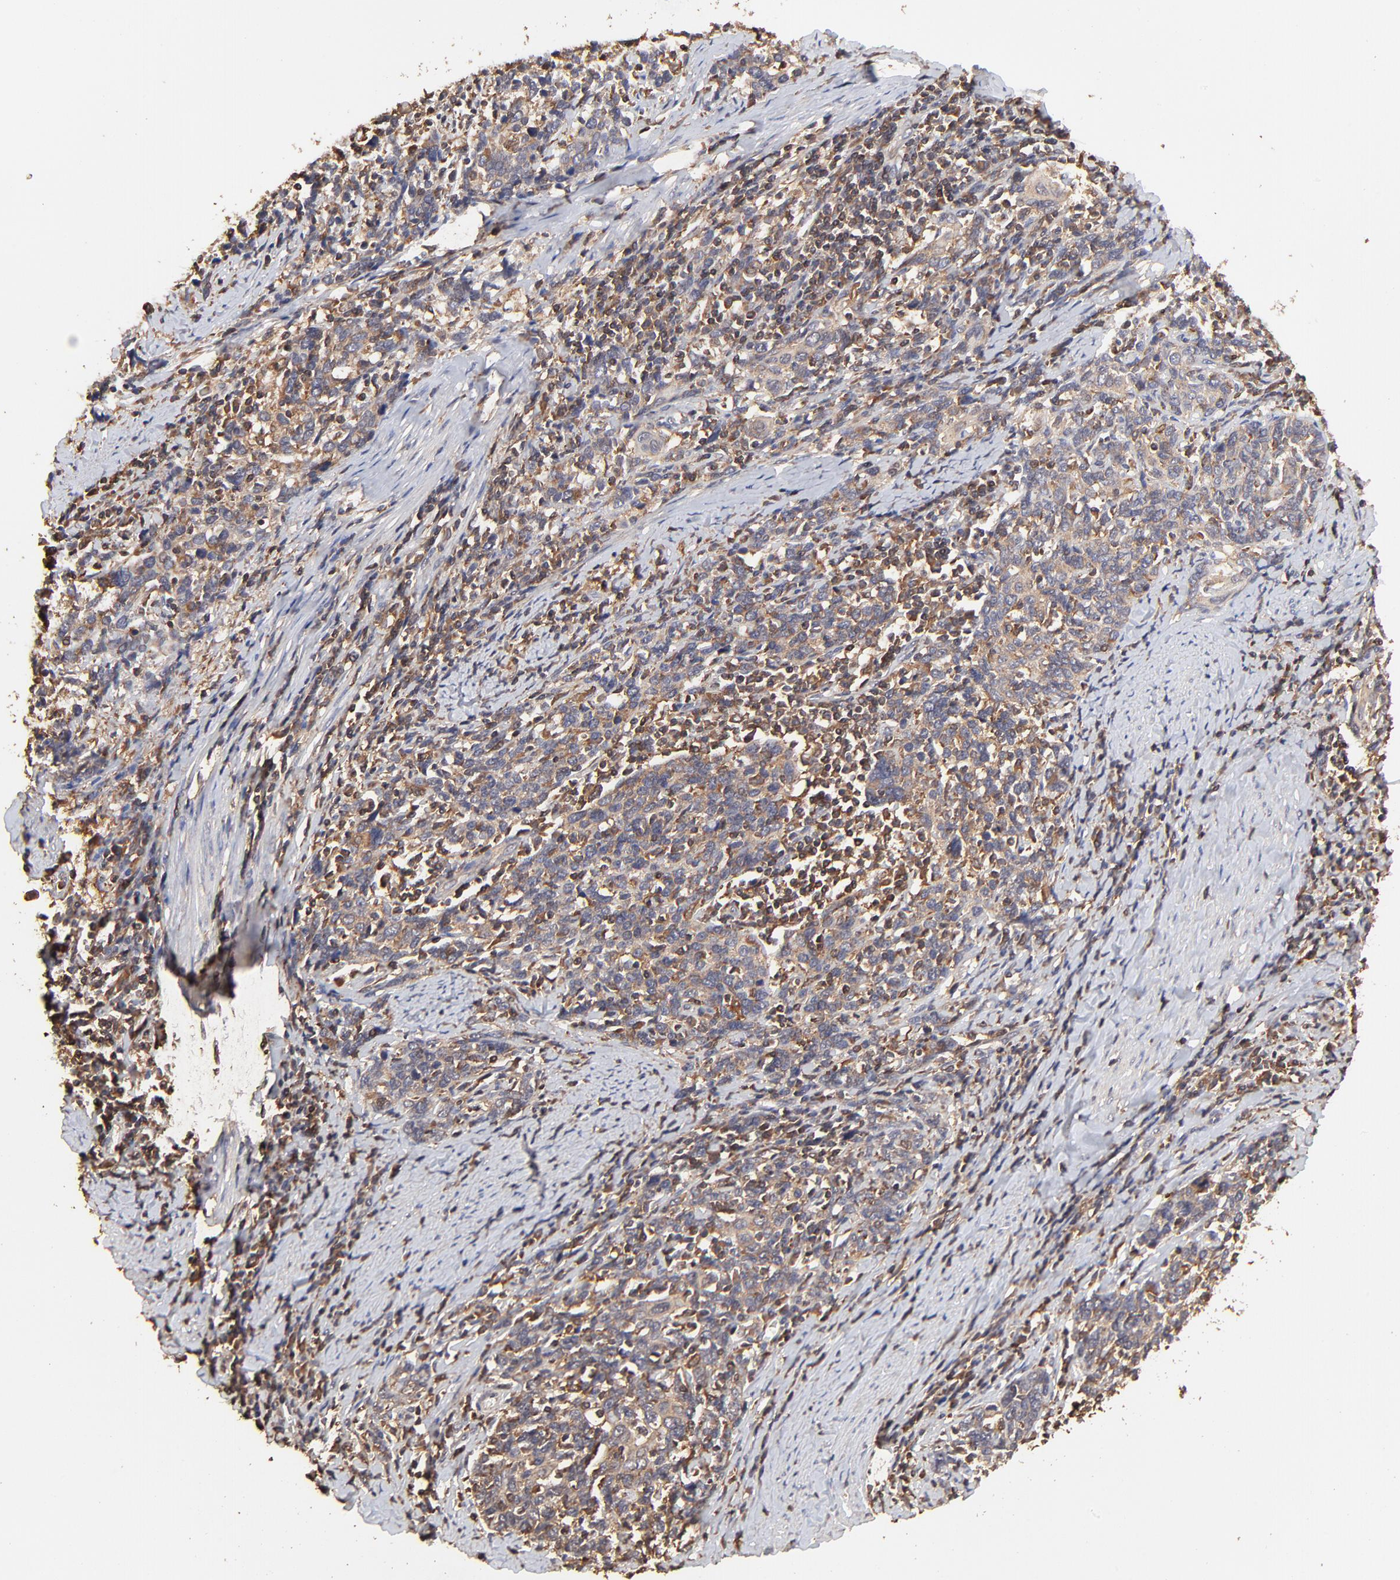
{"staining": {"intensity": "moderate", "quantity": ">75%", "location": "cytoplasmic/membranous"}, "tissue": "cervical cancer", "cell_type": "Tumor cells", "image_type": "cancer", "snomed": [{"axis": "morphology", "description": "Squamous cell carcinoma, NOS"}, {"axis": "topography", "description": "Cervix"}], "caption": "This micrograph displays IHC staining of human cervical cancer, with medium moderate cytoplasmic/membranous expression in approximately >75% of tumor cells.", "gene": "STON2", "patient": {"sex": "female", "age": 41}}